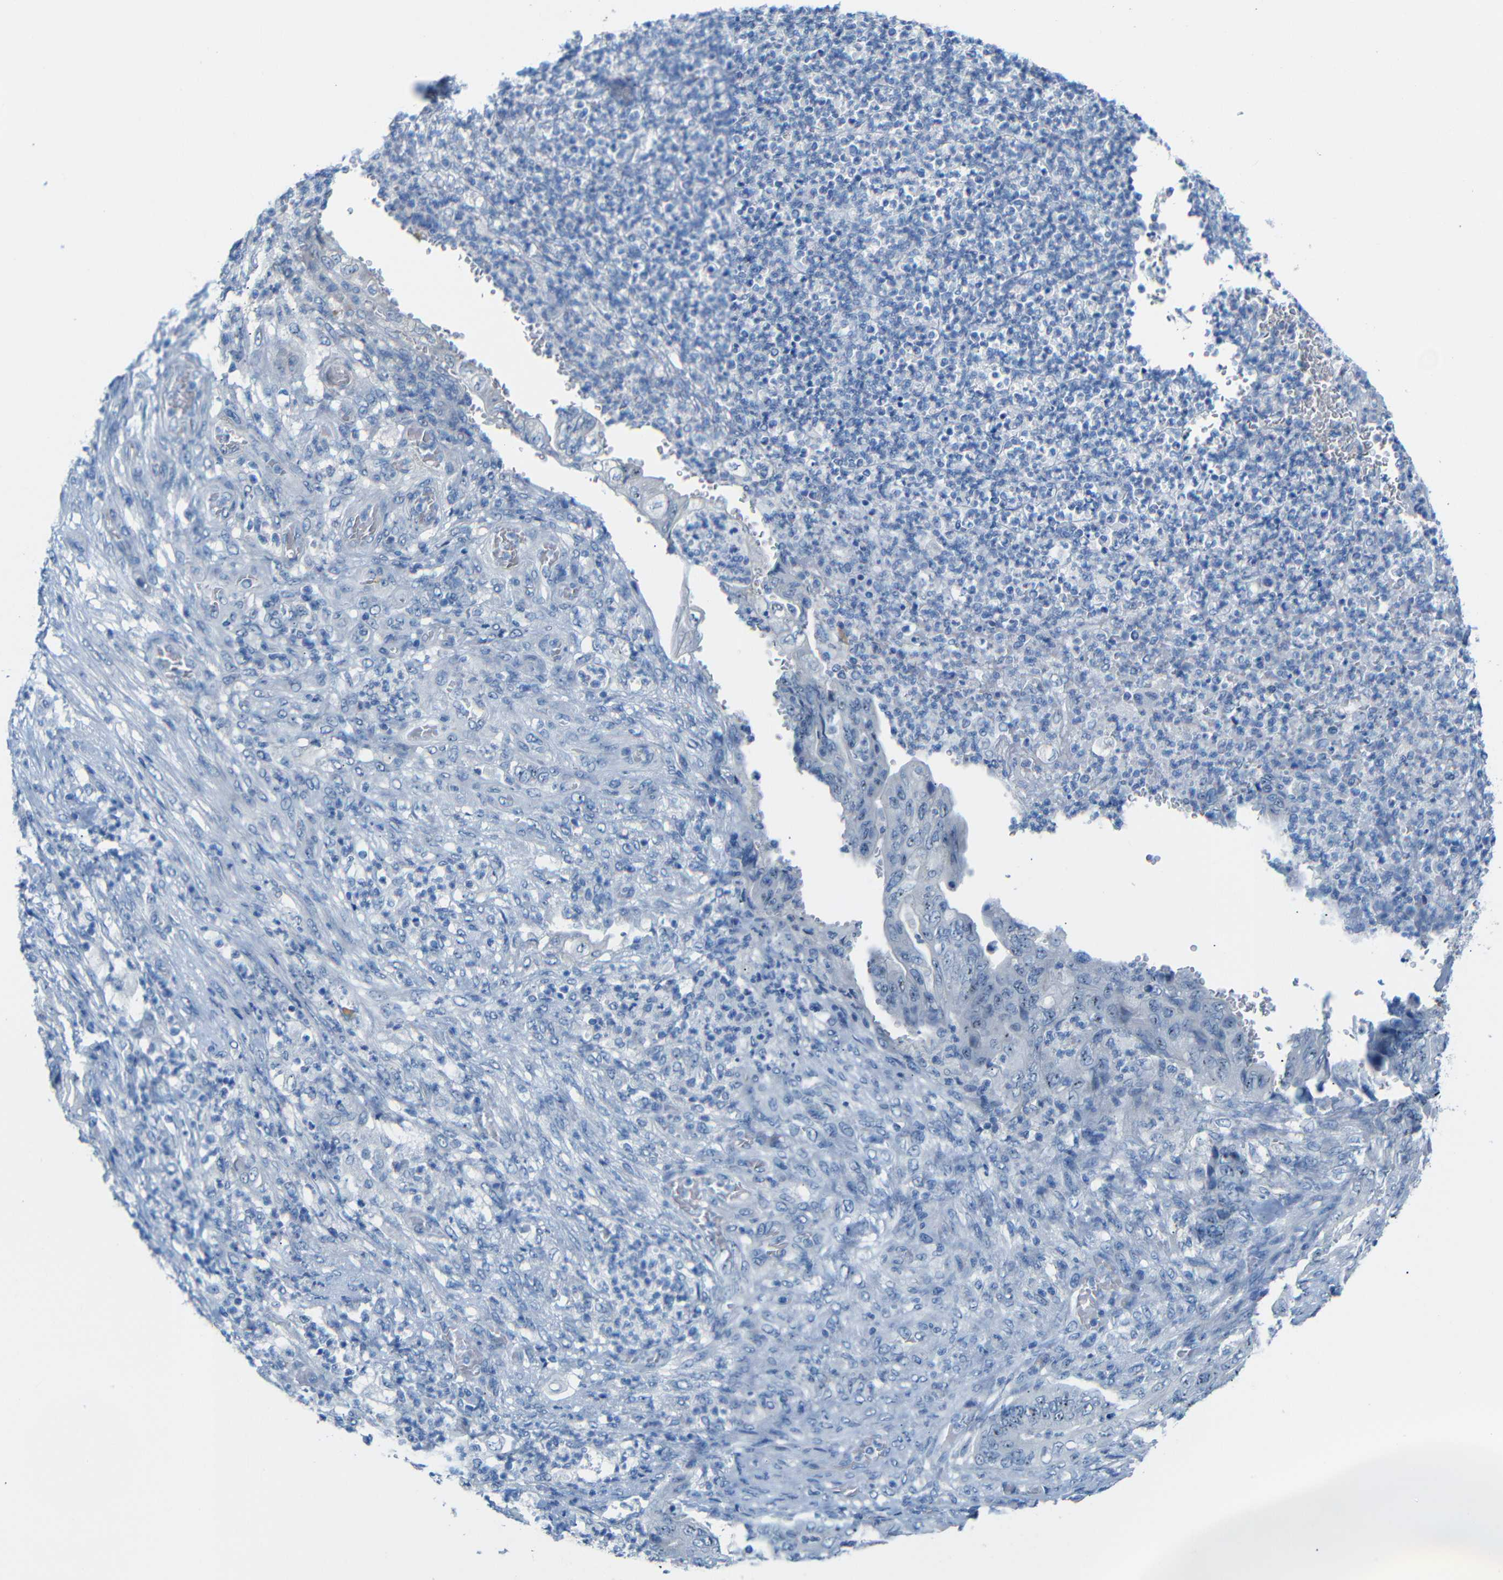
{"staining": {"intensity": "moderate", "quantity": "<25%", "location": "nuclear"}, "tissue": "stomach cancer", "cell_type": "Tumor cells", "image_type": "cancer", "snomed": [{"axis": "morphology", "description": "Adenocarcinoma, NOS"}, {"axis": "topography", "description": "Stomach"}], "caption": "High-power microscopy captured an IHC image of stomach cancer (adenocarcinoma), revealing moderate nuclear positivity in approximately <25% of tumor cells.", "gene": "C1orf210", "patient": {"sex": "female", "age": 73}}